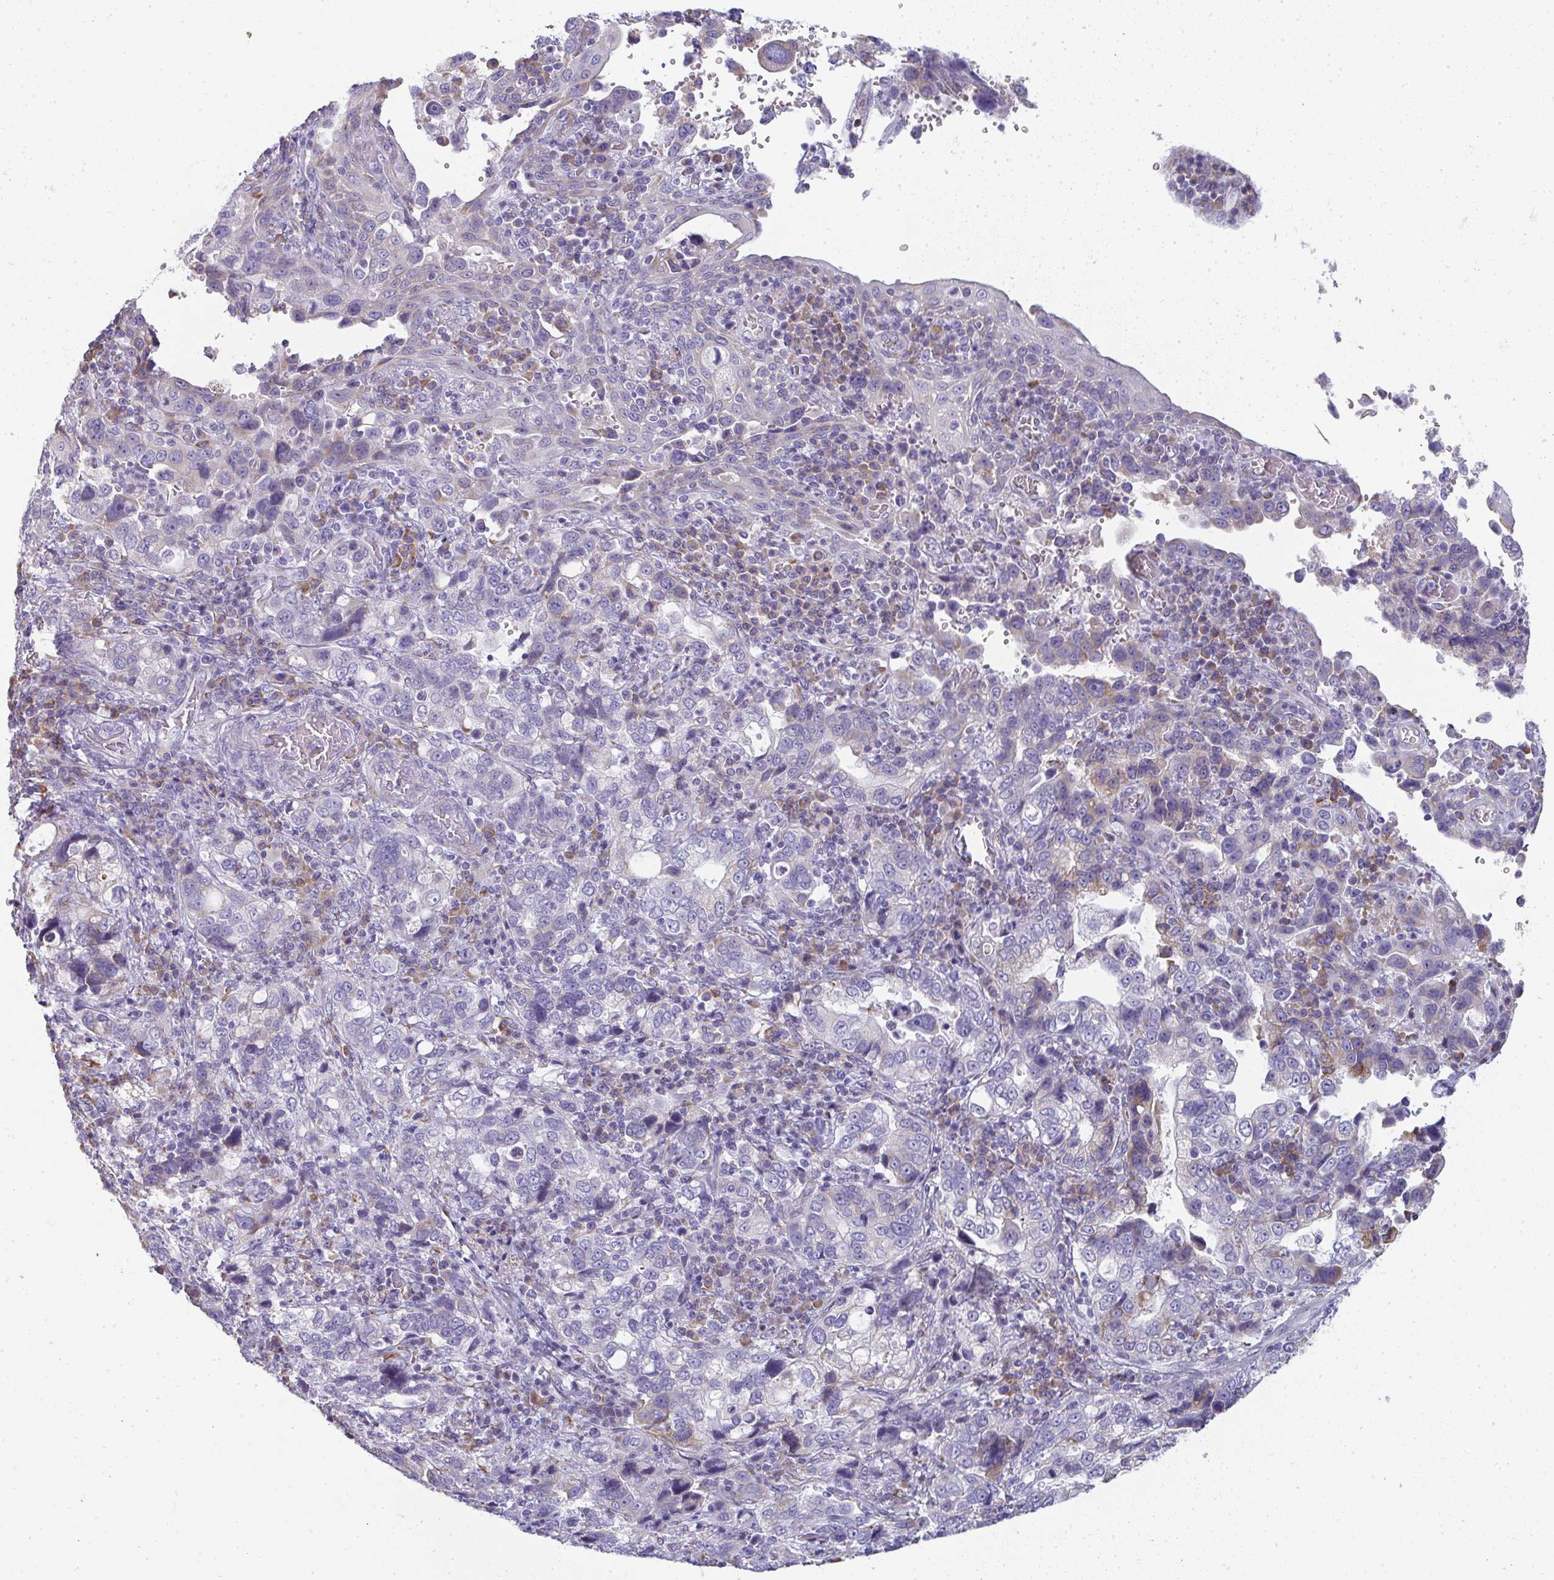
{"staining": {"intensity": "negative", "quantity": "none", "location": "none"}, "tissue": "stomach cancer", "cell_type": "Tumor cells", "image_type": "cancer", "snomed": [{"axis": "morphology", "description": "Adenocarcinoma, NOS"}, {"axis": "topography", "description": "Stomach, upper"}], "caption": "Tumor cells show no significant protein positivity in stomach cancer (adenocarcinoma).", "gene": "SHROOM1", "patient": {"sex": "female", "age": 81}}